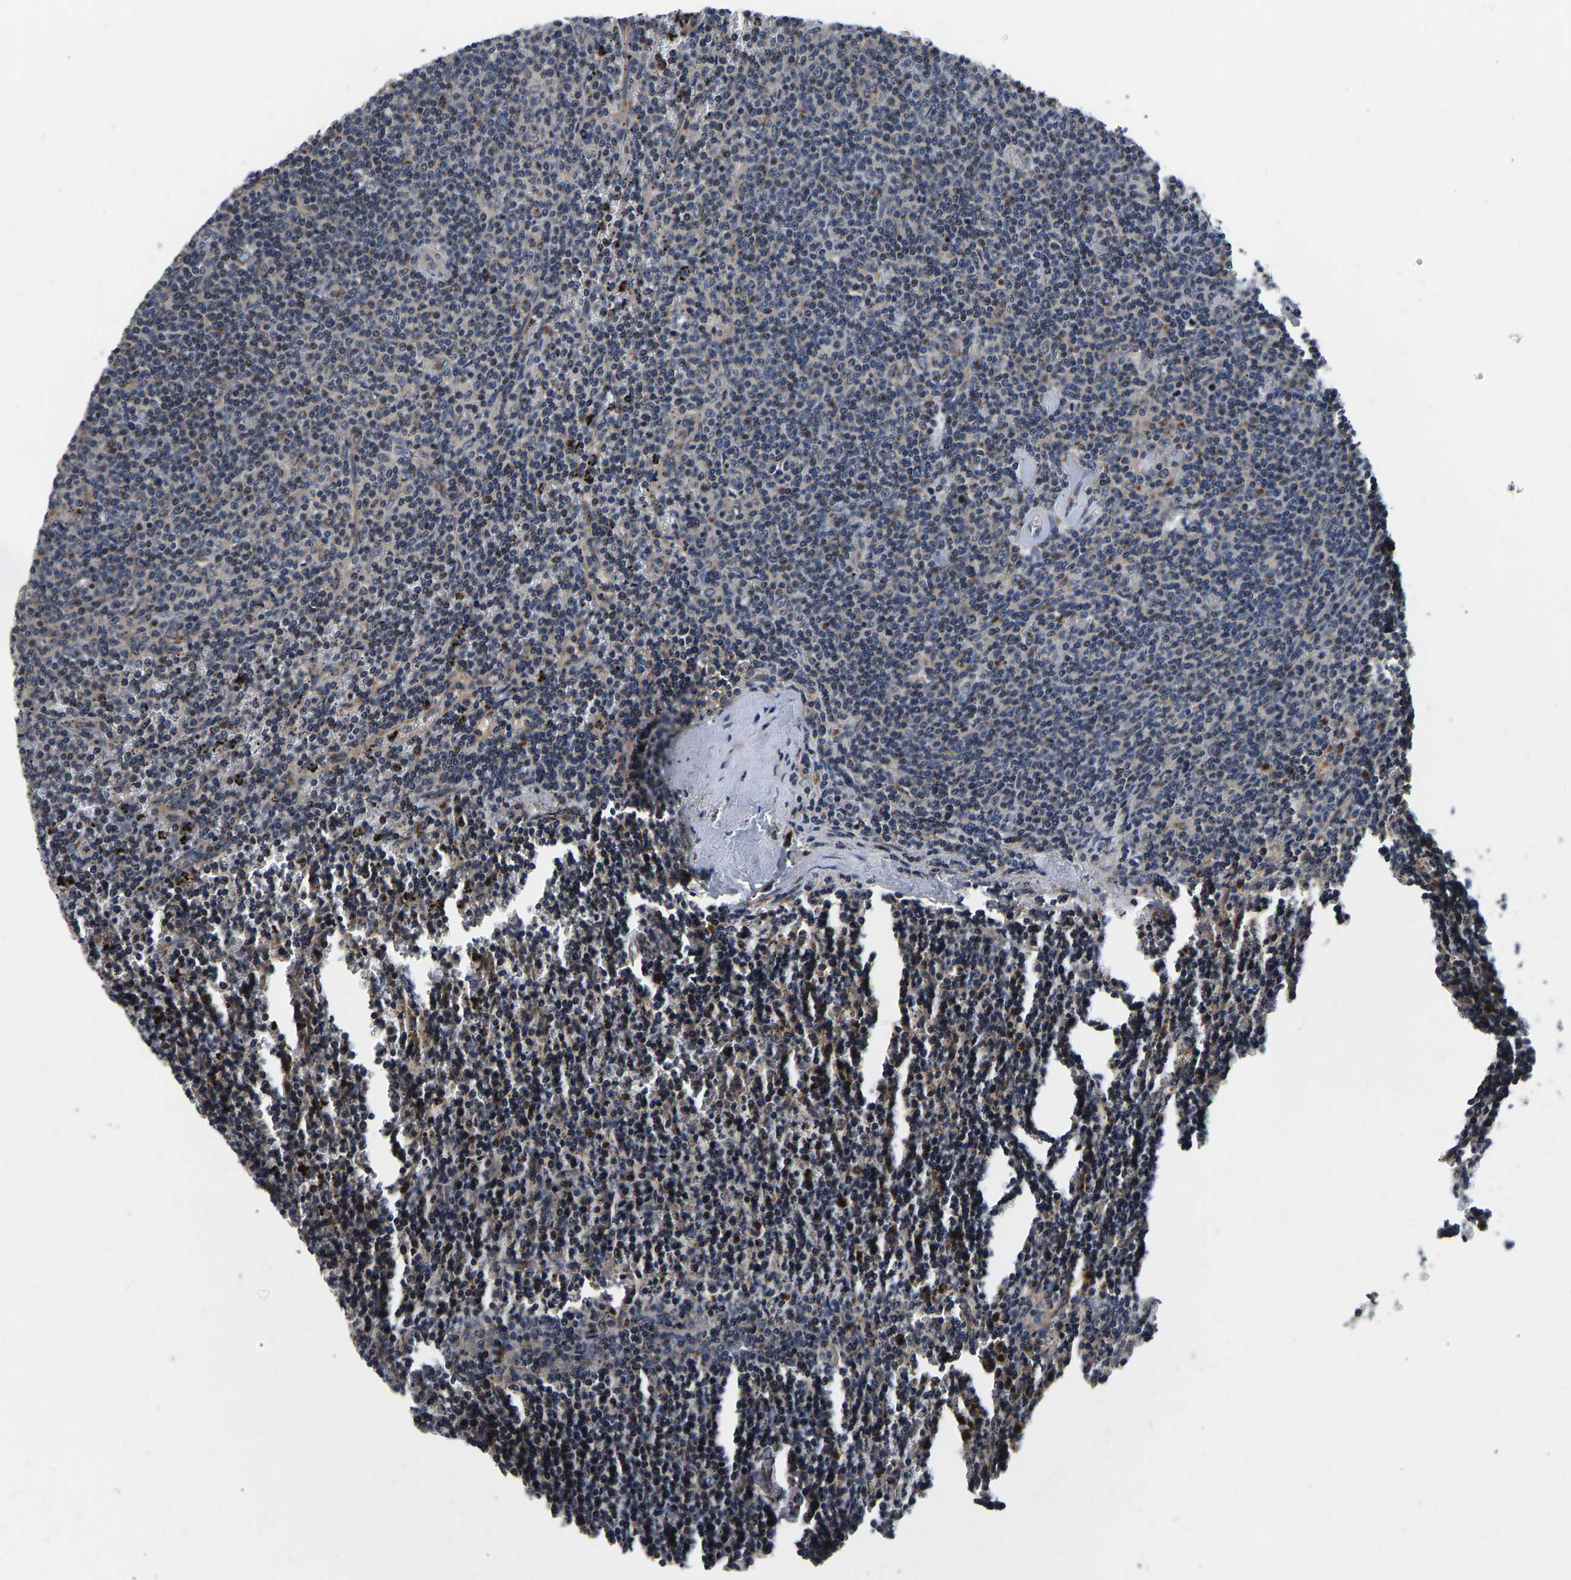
{"staining": {"intensity": "weak", "quantity": "<25%", "location": "cytoplasmic/membranous"}, "tissue": "lymphoma", "cell_type": "Tumor cells", "image_type": "cancer", "snomed": [{"axis": "morphology", "description": "Malignant lymphoma, non-Hodgkin's type, Low grade"}, {"axis": "topography", "description": "Spleen"}], "caption": "This is an immunohistochemistry (IHC) micrograph of human lymphoma. There is no staining in tumor cells.", "gene": "RABAC1", "patient": {"sex": "female", "age": 50}}